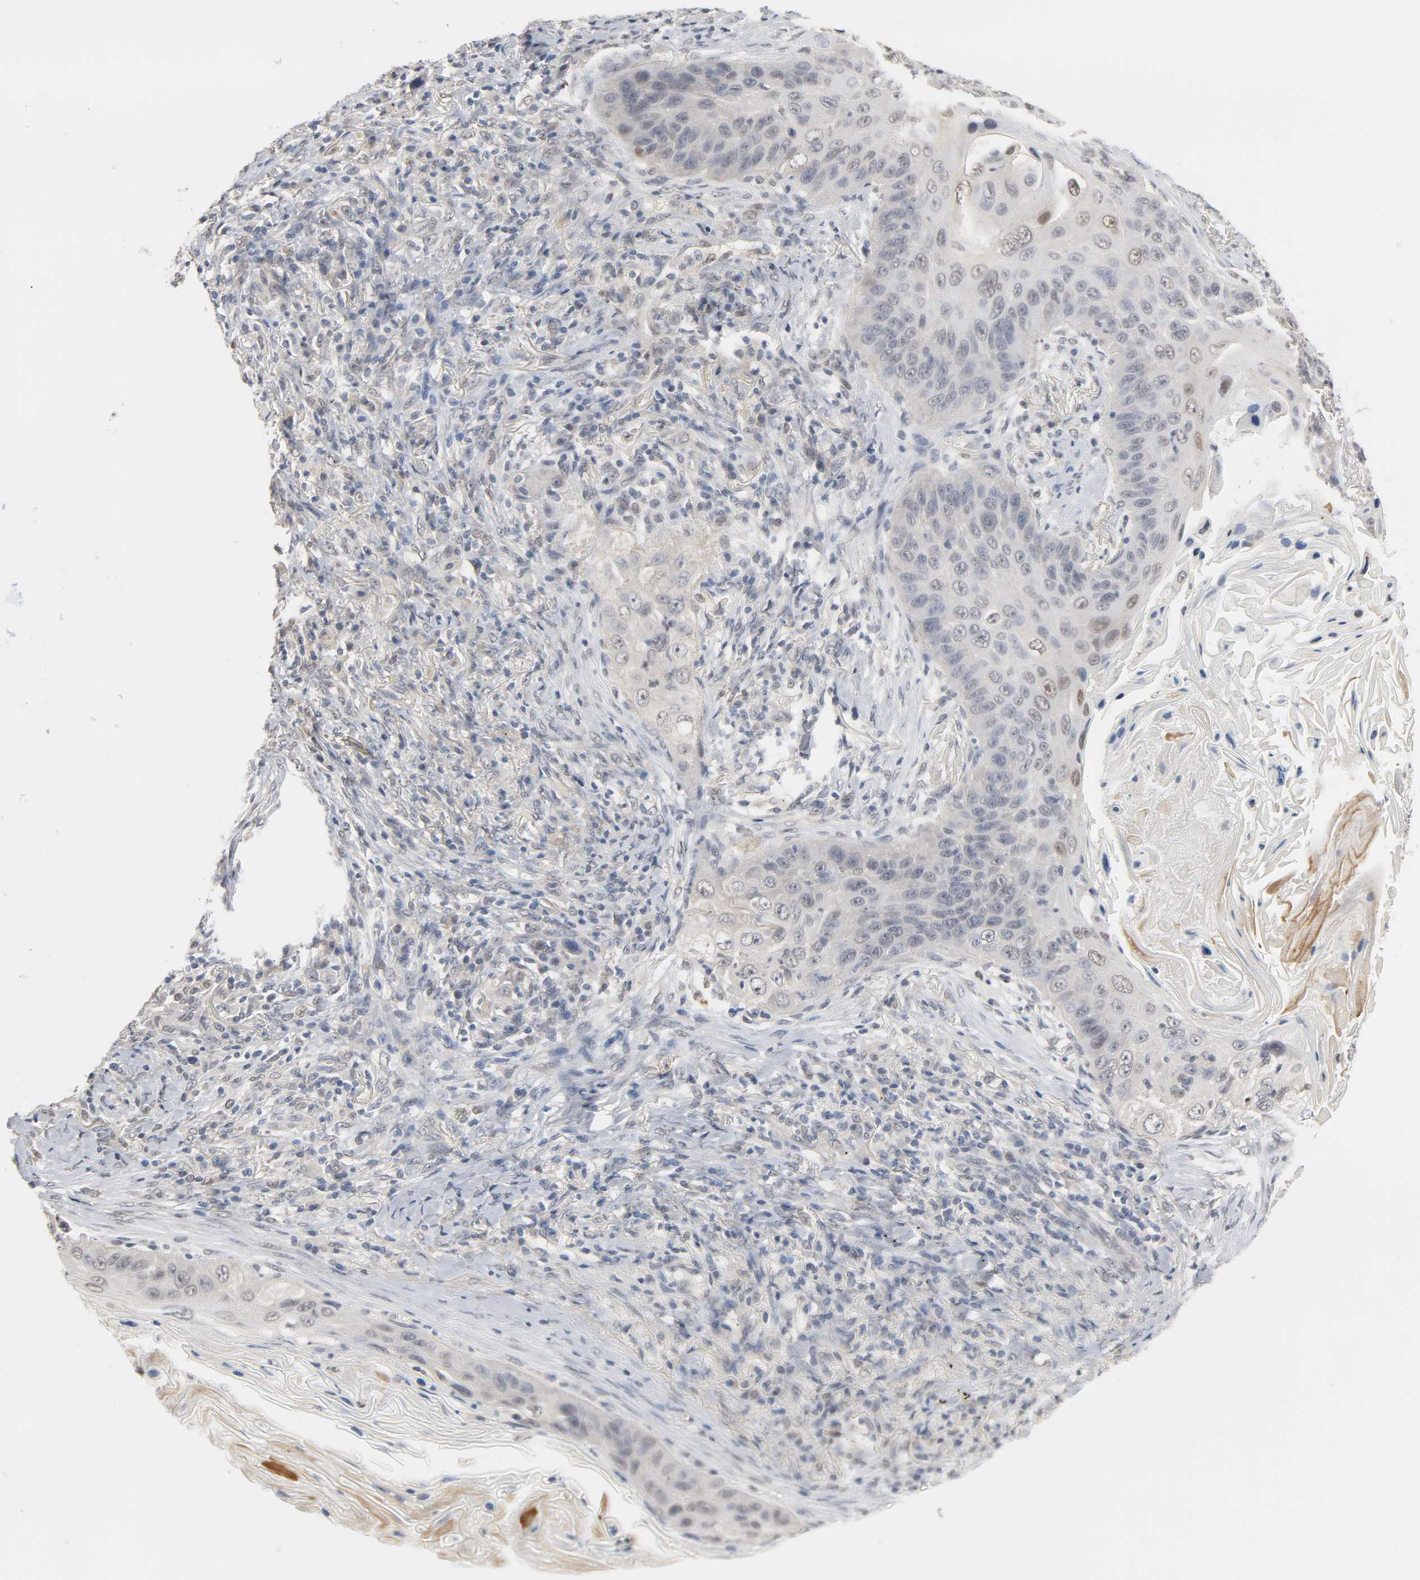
{"staining": {"intensity": "weak", "quantity": "<25%", "location": "cytoplasmic/membranous"}, "tissue": "lung cancer", "cell_type": "Tumor cells", "image_type": "cancer", "snomed": [{"axis": "morphology", "description": "Squamous cell carcinoma, NOS"}, {"axis": "topography", "description": "Lung"}], "caption": "This is an immunohistochemistry (IHC) photomicrograph of lung cancer (squamous cell carcinoma). There is no positivity in tumor cells.", "gene": "ACSS2", "patient": {"sex": "female", "age": 67}}